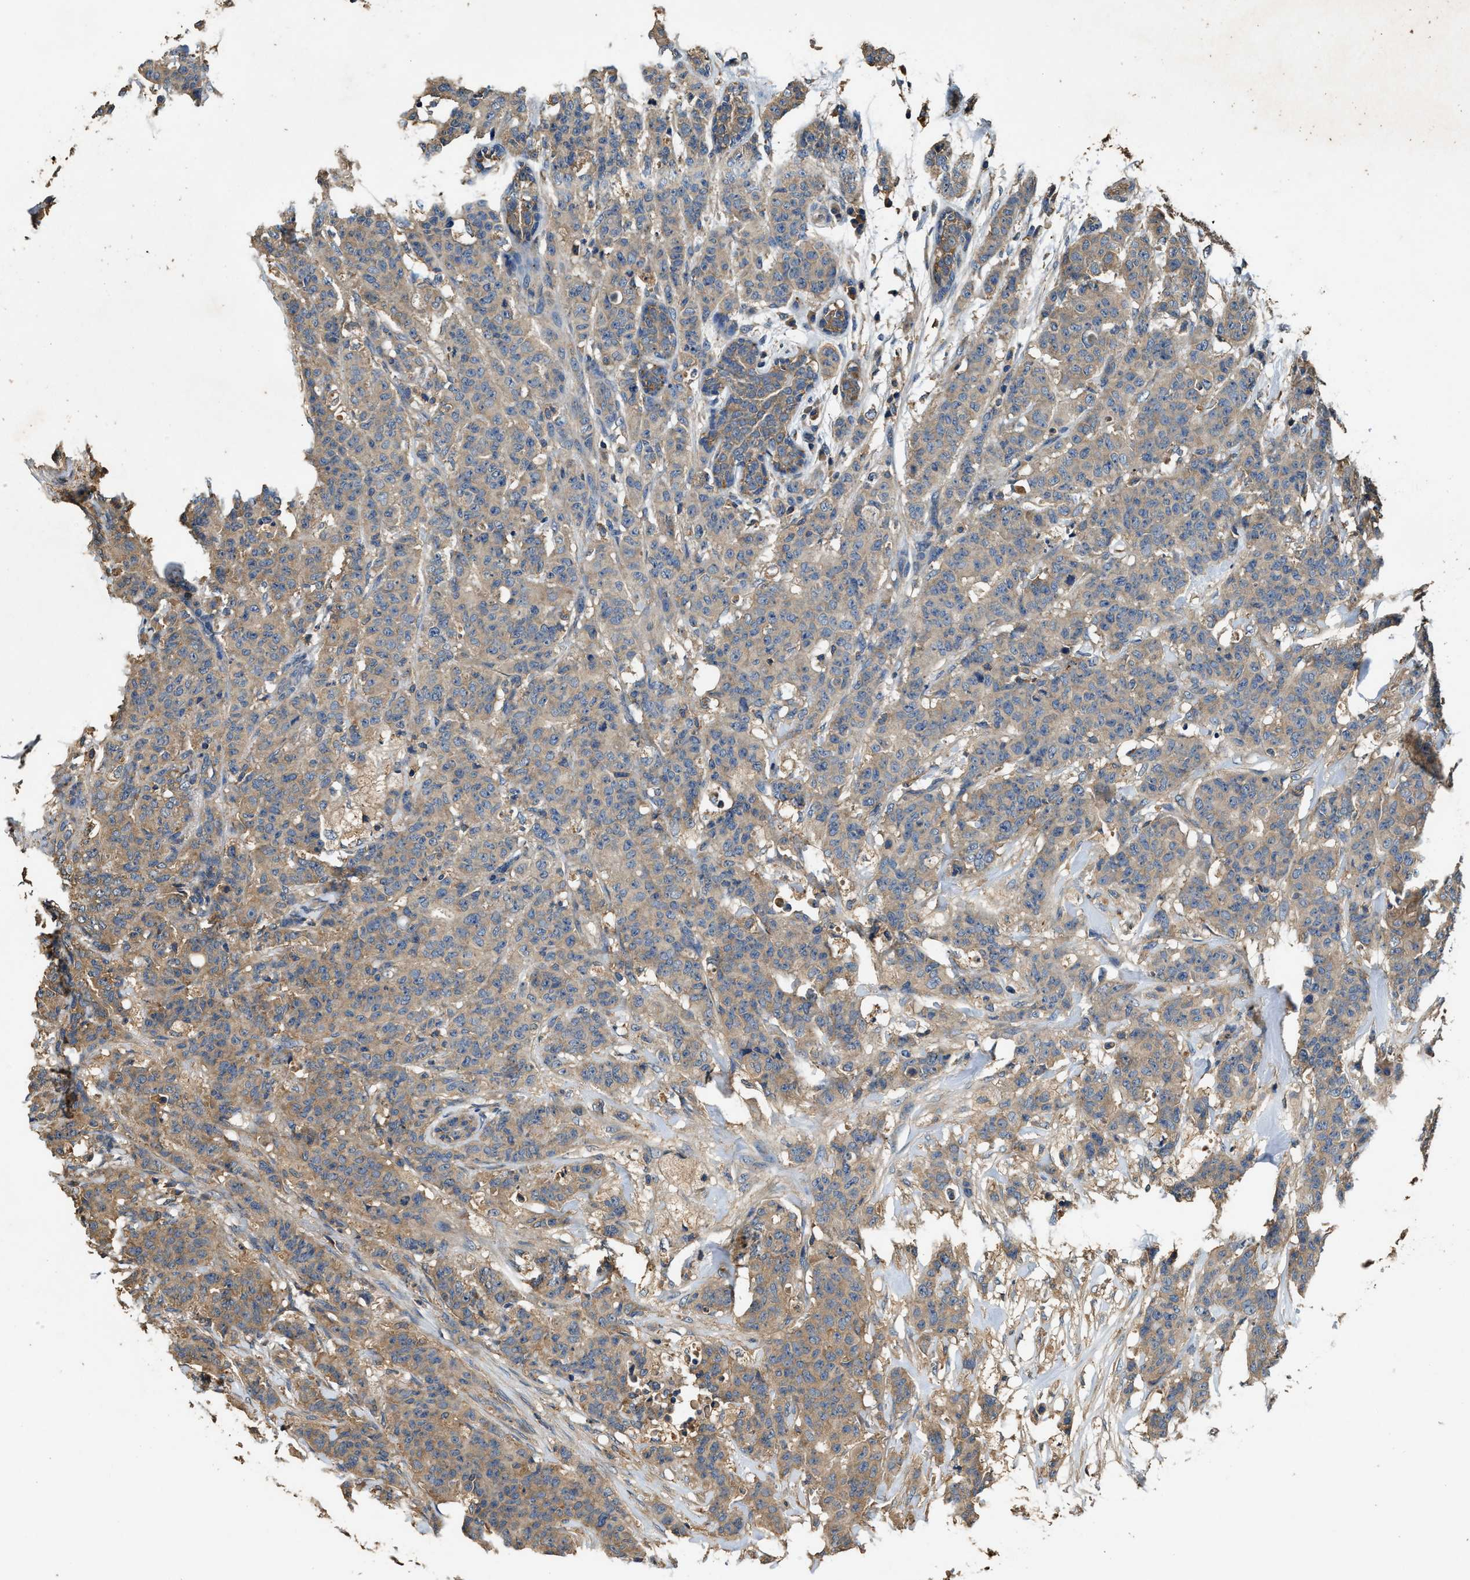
{"staining": {"intensity": "weak", "quantity": "25%-75%", "location": "cytoplasmic/membranous"}, "tissue": "breast cancer", "cell_type": "Tumor cells", "image_type": "cancer", "snomed": [{"axis": "morphology", "description": "Normal tissue, NOS"}, {"axis": "morphology", "description": "Duct carcinoma"}, {"axis": "topography", "description": "Breast"}], "caption": "Weak cytoplasmic/membranous expression for a protein is identified in approximately 25%-75% of tumor cells of breast invasive ductal carcinoma using IHC.", "gene": "BLOC1S1", "patient": {"sex": "female", "age": 40}}